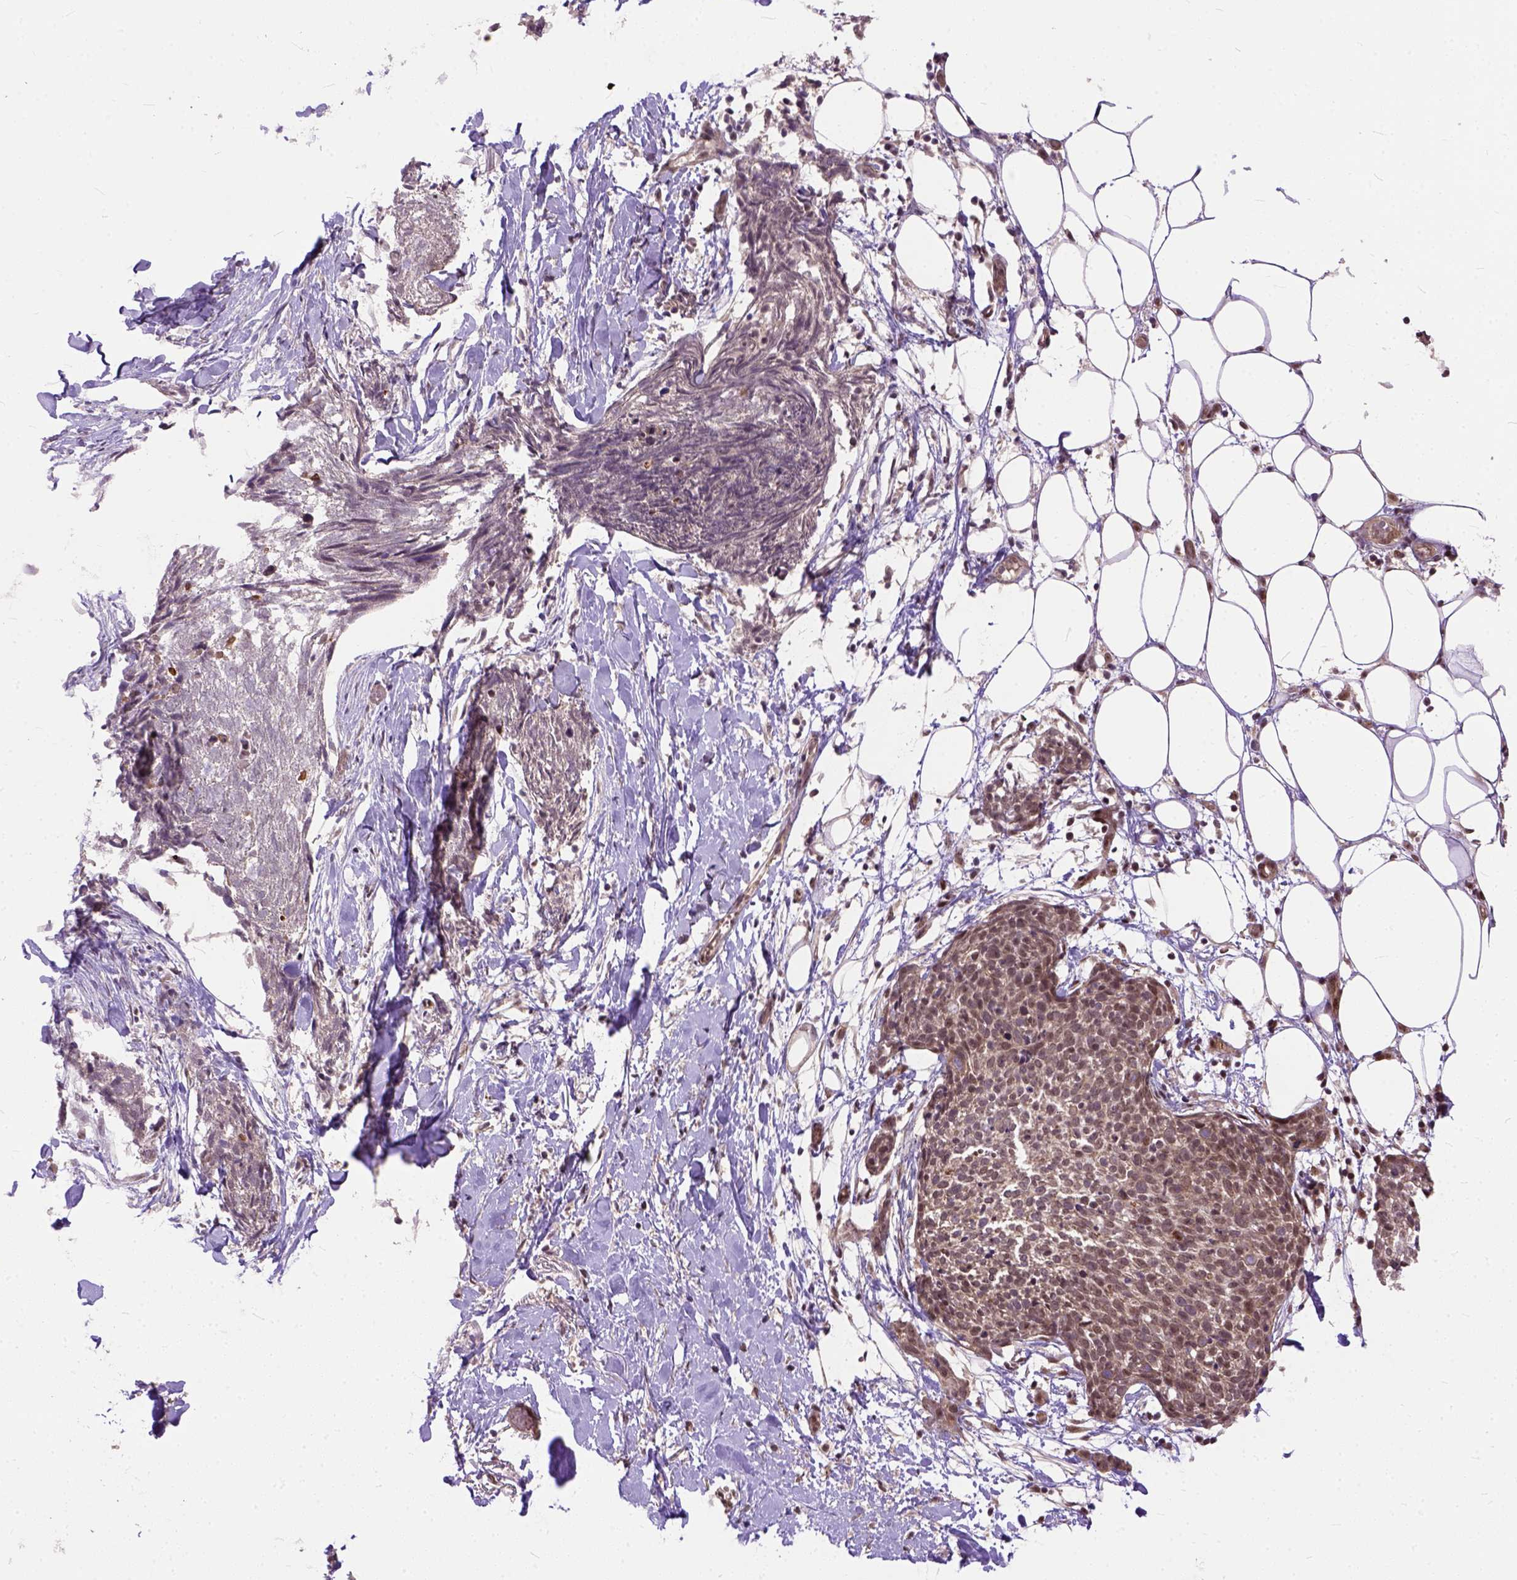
{"staining": {"intensity": "moderate", "quantity": ">75%", "location": "nuclear"}, "tissue": "skin cancer", "cell_type": "Tumor cells", "image_type": "cancer", "snomed": [{"axis": "morphology", "description": "Squamous cell carcinoma, NOS"}, {"axis": "topography", "description": "Skin"}, {"axis": "topography", "description": "Vulva"}], "caption": "Immunohistochemical staining of skin cancer shows moderate nuclear protein expression in approximately >75% of tumor cells.", "gene": "ZNF630", "patient": {"sex": "female", "age": 75}}